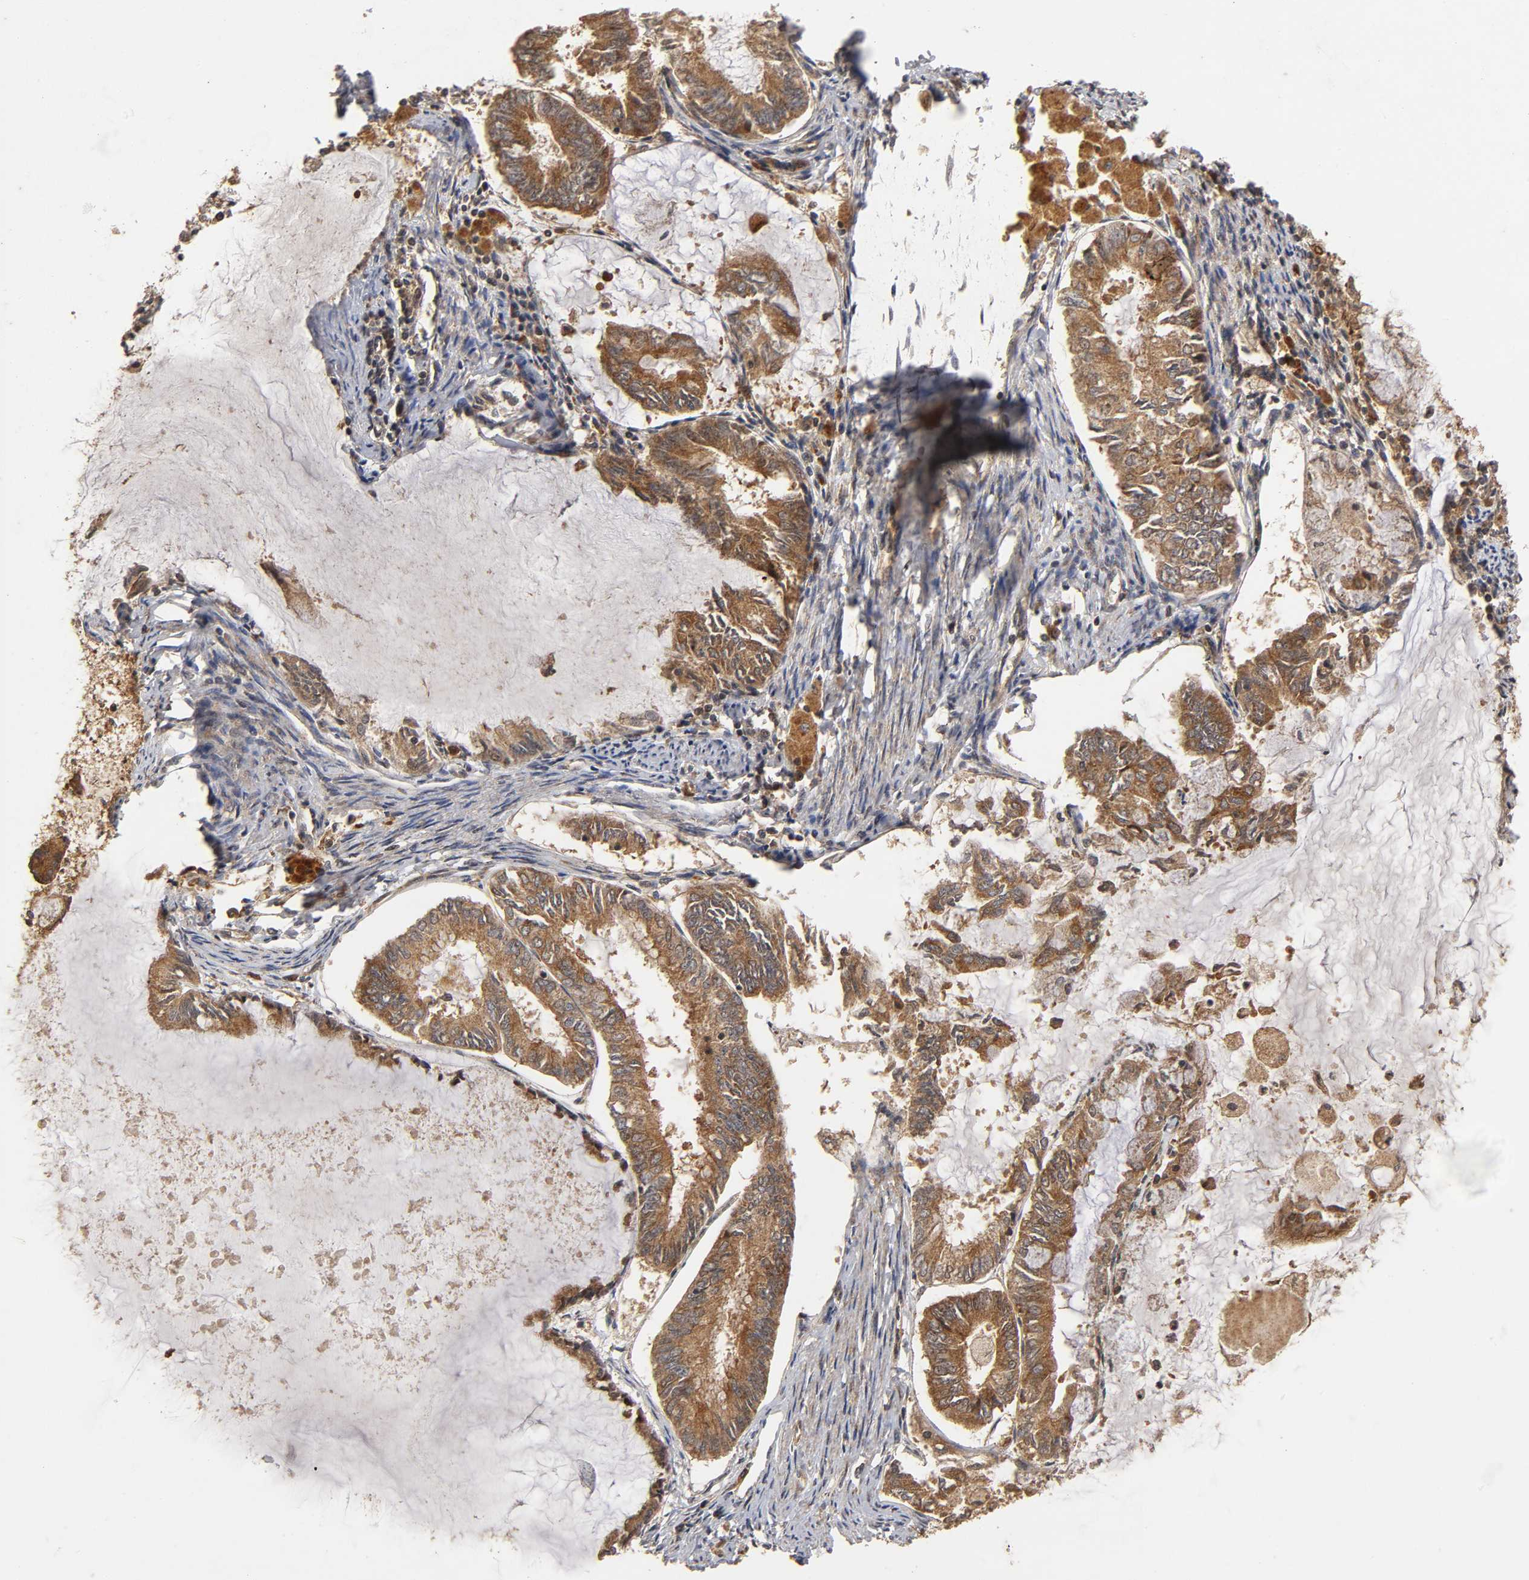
{"staining": {"intensity": "moderate", "quantity": ">75%", "location": "cytoplasmic/membranous"}, "tissue": "endometrial cancer", "cell_type": "Tumor cells", "image_type": "cancer", "snomed": [{"axis": "morphology", "description": "Adenocarcinoma, NOS"}, {"axis": "topography", "description": "Endometrium"}], "caption": "Immunohistochemistry (IHC) micrograph of neoplastic tissue: adenocarcinoma (endometrial) stained using immunohistochemistry displays medium levels of moderate protein expression localized specifically in the cytoplasmic/membranous of tumor cells, appearing as a cytoplasmic/membranous brown color.", "gene": "IKBKB", "patient": {"sex": "female", "age": 86}}